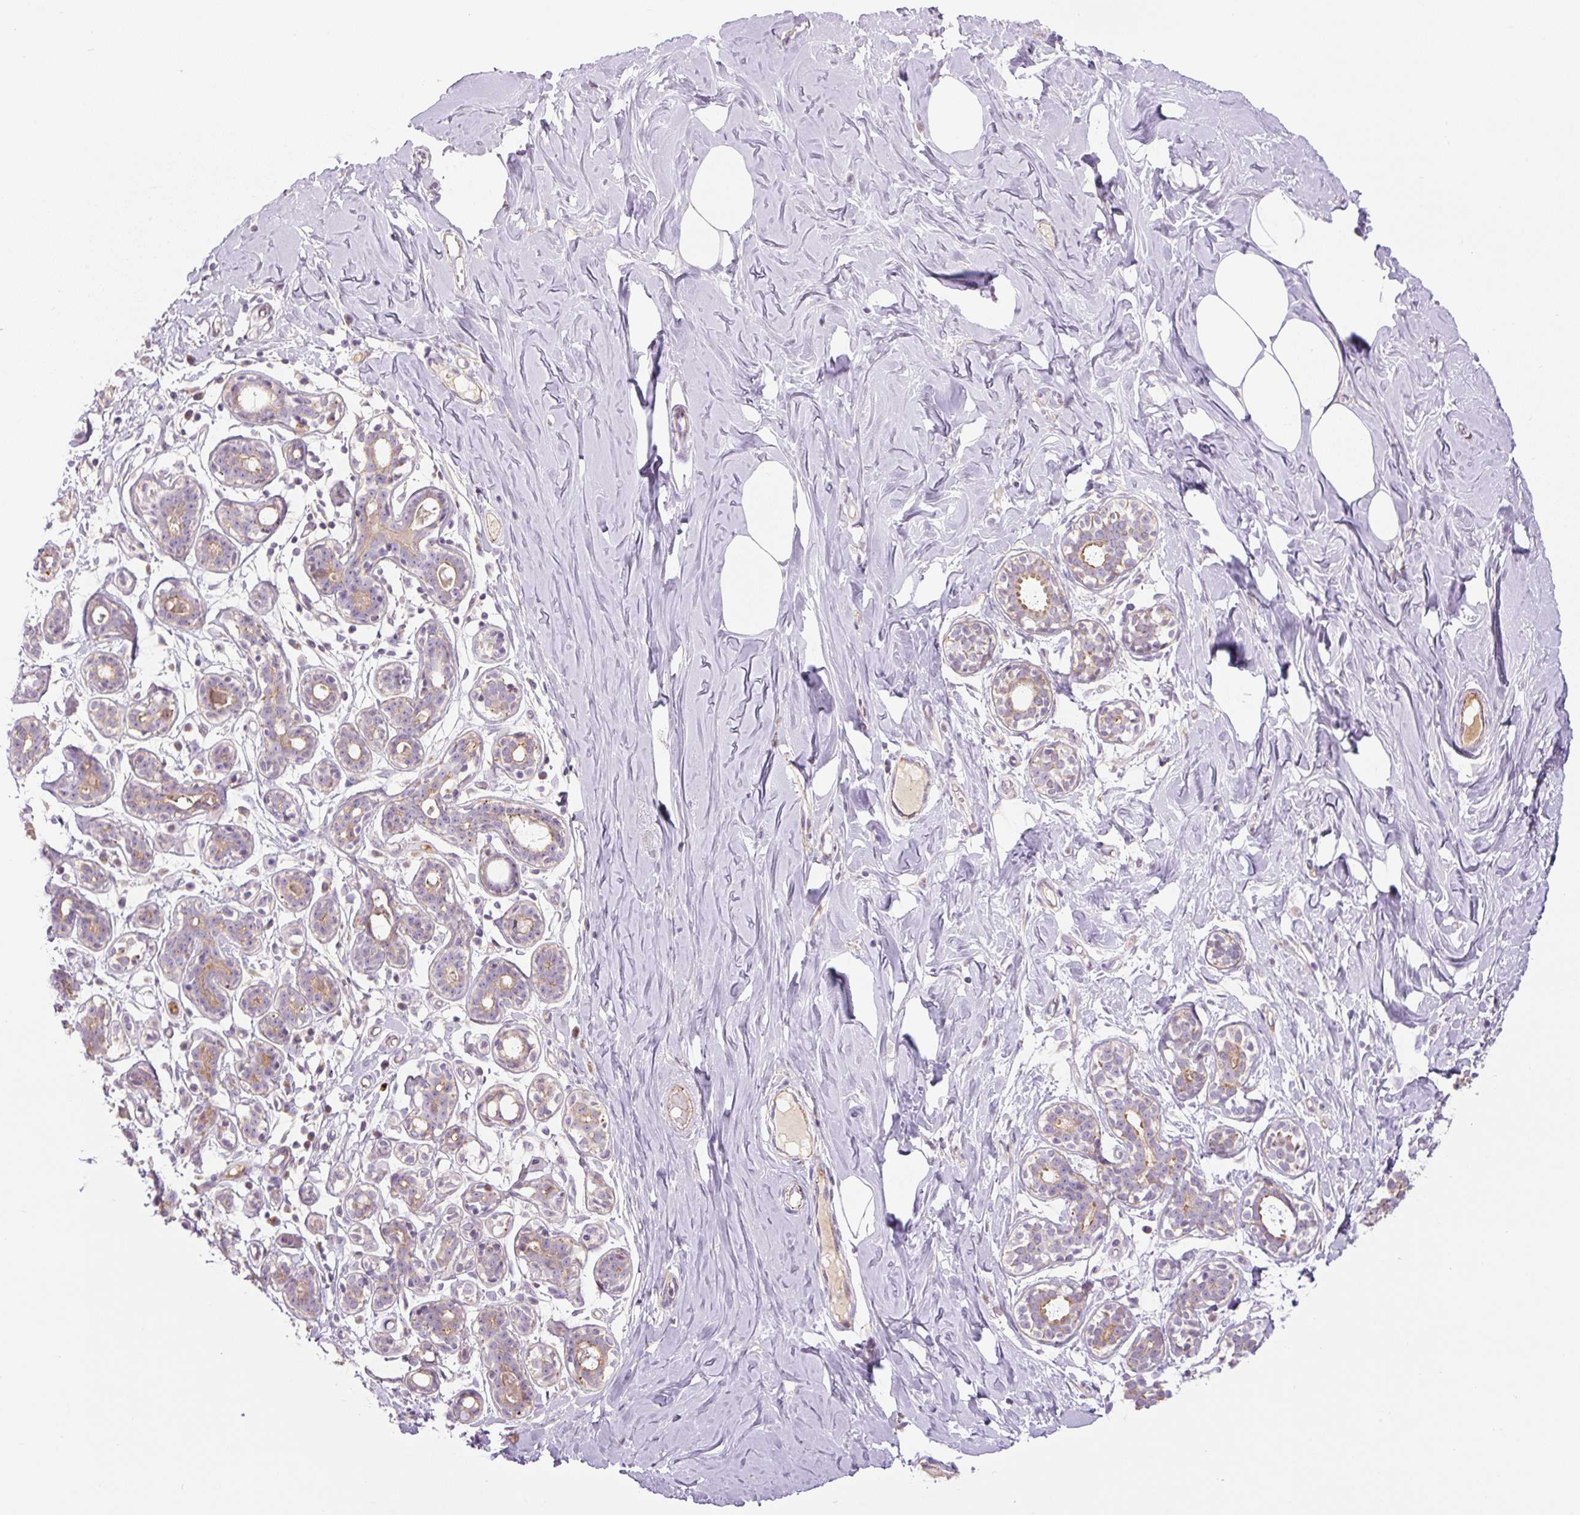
{"staining": {"intensity": "negative", "quantity": "none", "location": "none"}, "tissue": "breast", "cell_type": "Adipocytes", "image_type": "normal", "snomed": [{"axis": "morphology", "description": "Normal tissue, NOS"}, {"axis": "topography", "description": "Breast"}], "caption": "The IHC image has no significant expression in adipocytes of breast. Brightfield microscopy of immunohistochemistry stained with DAB (brown) and hematoxylin (blue), captured at high magnification.", "gene": "CCNI2", "patient": {"sex": "female", "age": 27}}